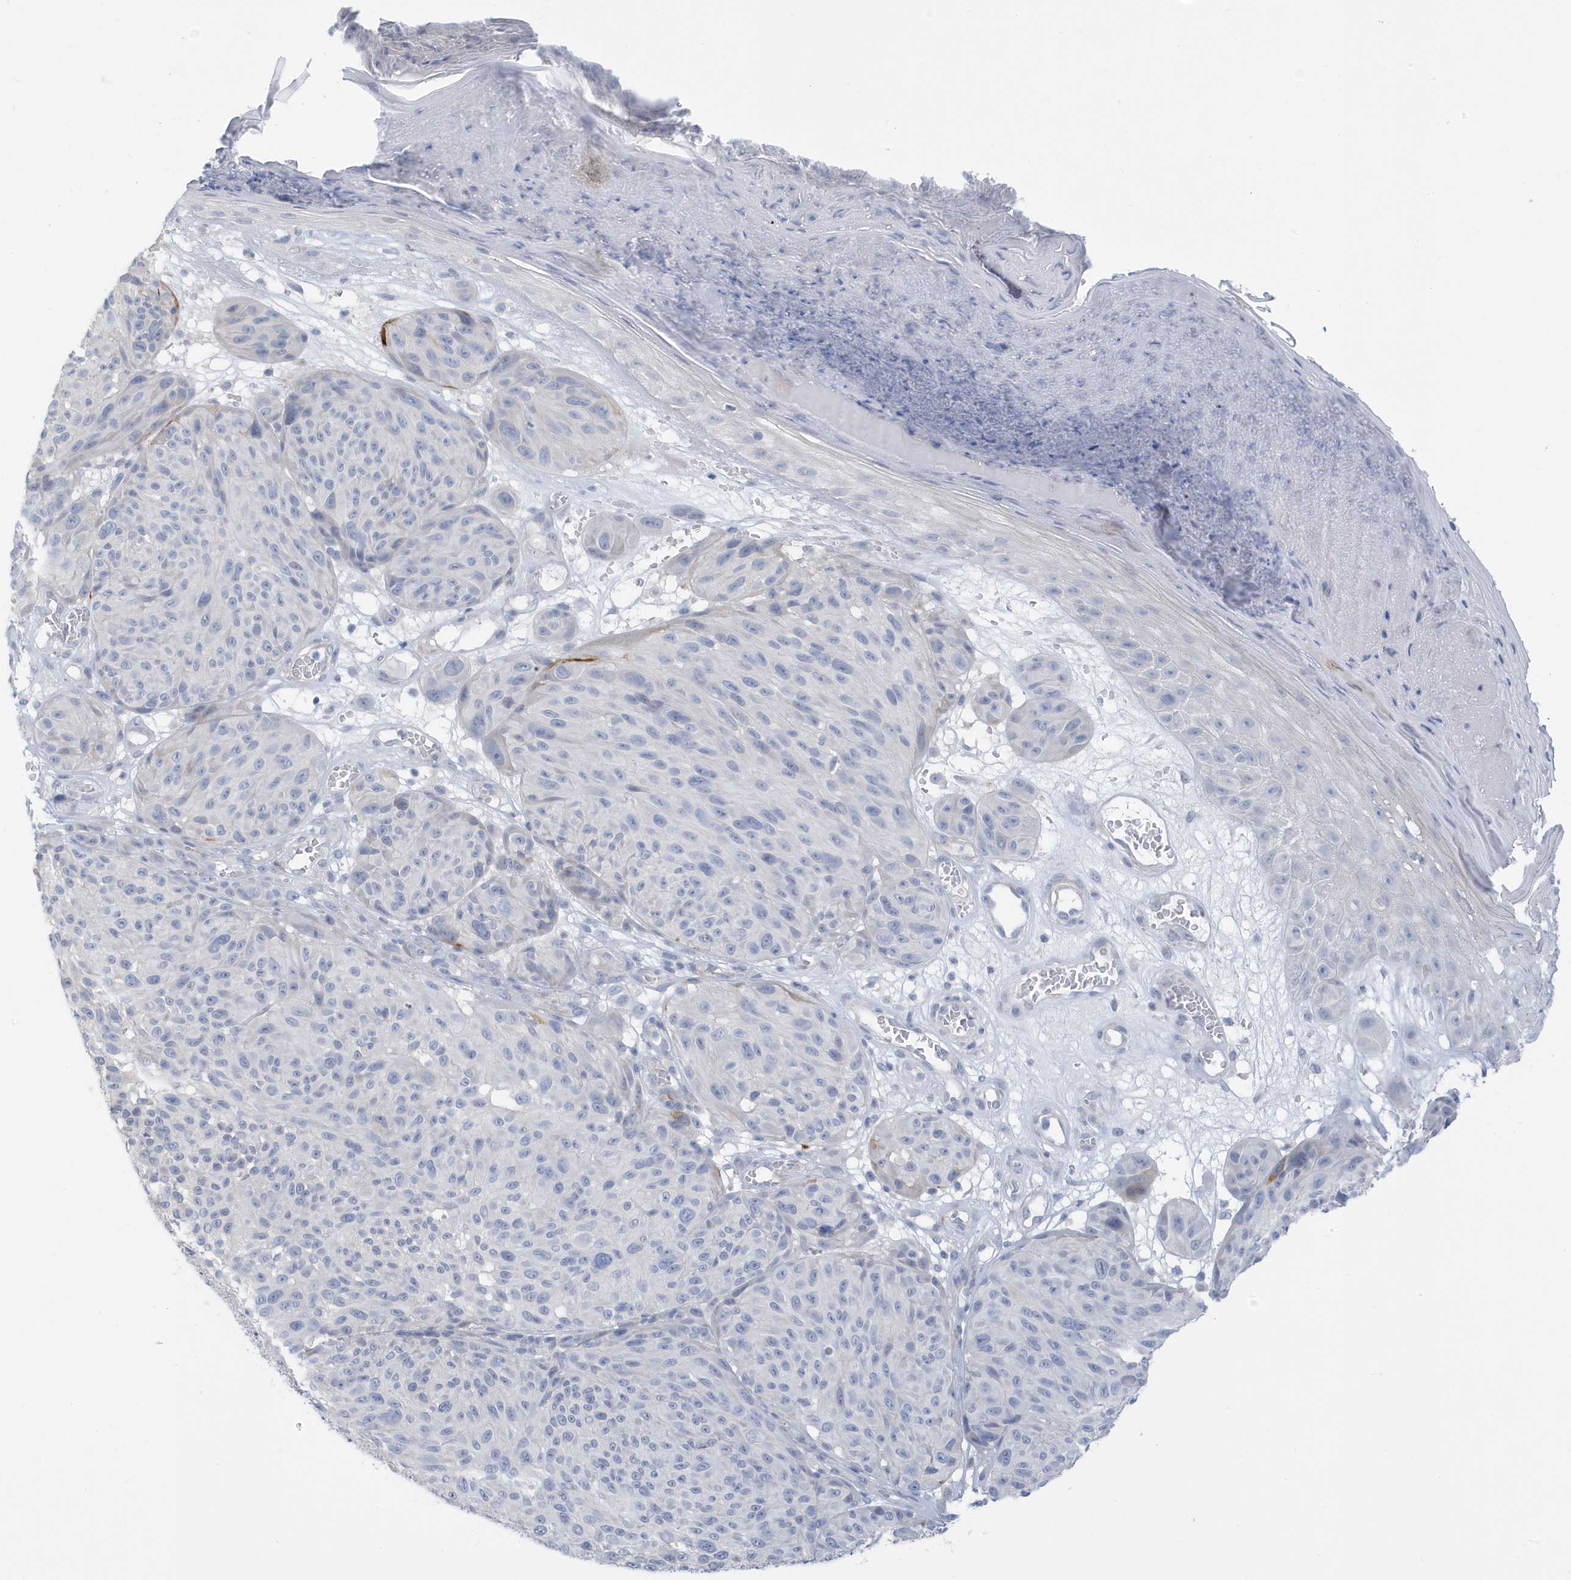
{"staining": {"intensity": "negative", "quantity": "none", "location": "none"}, "tissue": "melanoma", "cell_type": "Tumor cells", "image_type": "cancer", "snomed": [{"axis": "morphology", "description": "Malignant melanoma, NOS"}, {"axis": "topography", "description": "Skin"}], "caption": "This is an immunohistochemistry (IHC) image of human melanoma. There is no expression in tumor cells.", "gene": "PERM1", "patient": {"sex": "male", "age": 83}}